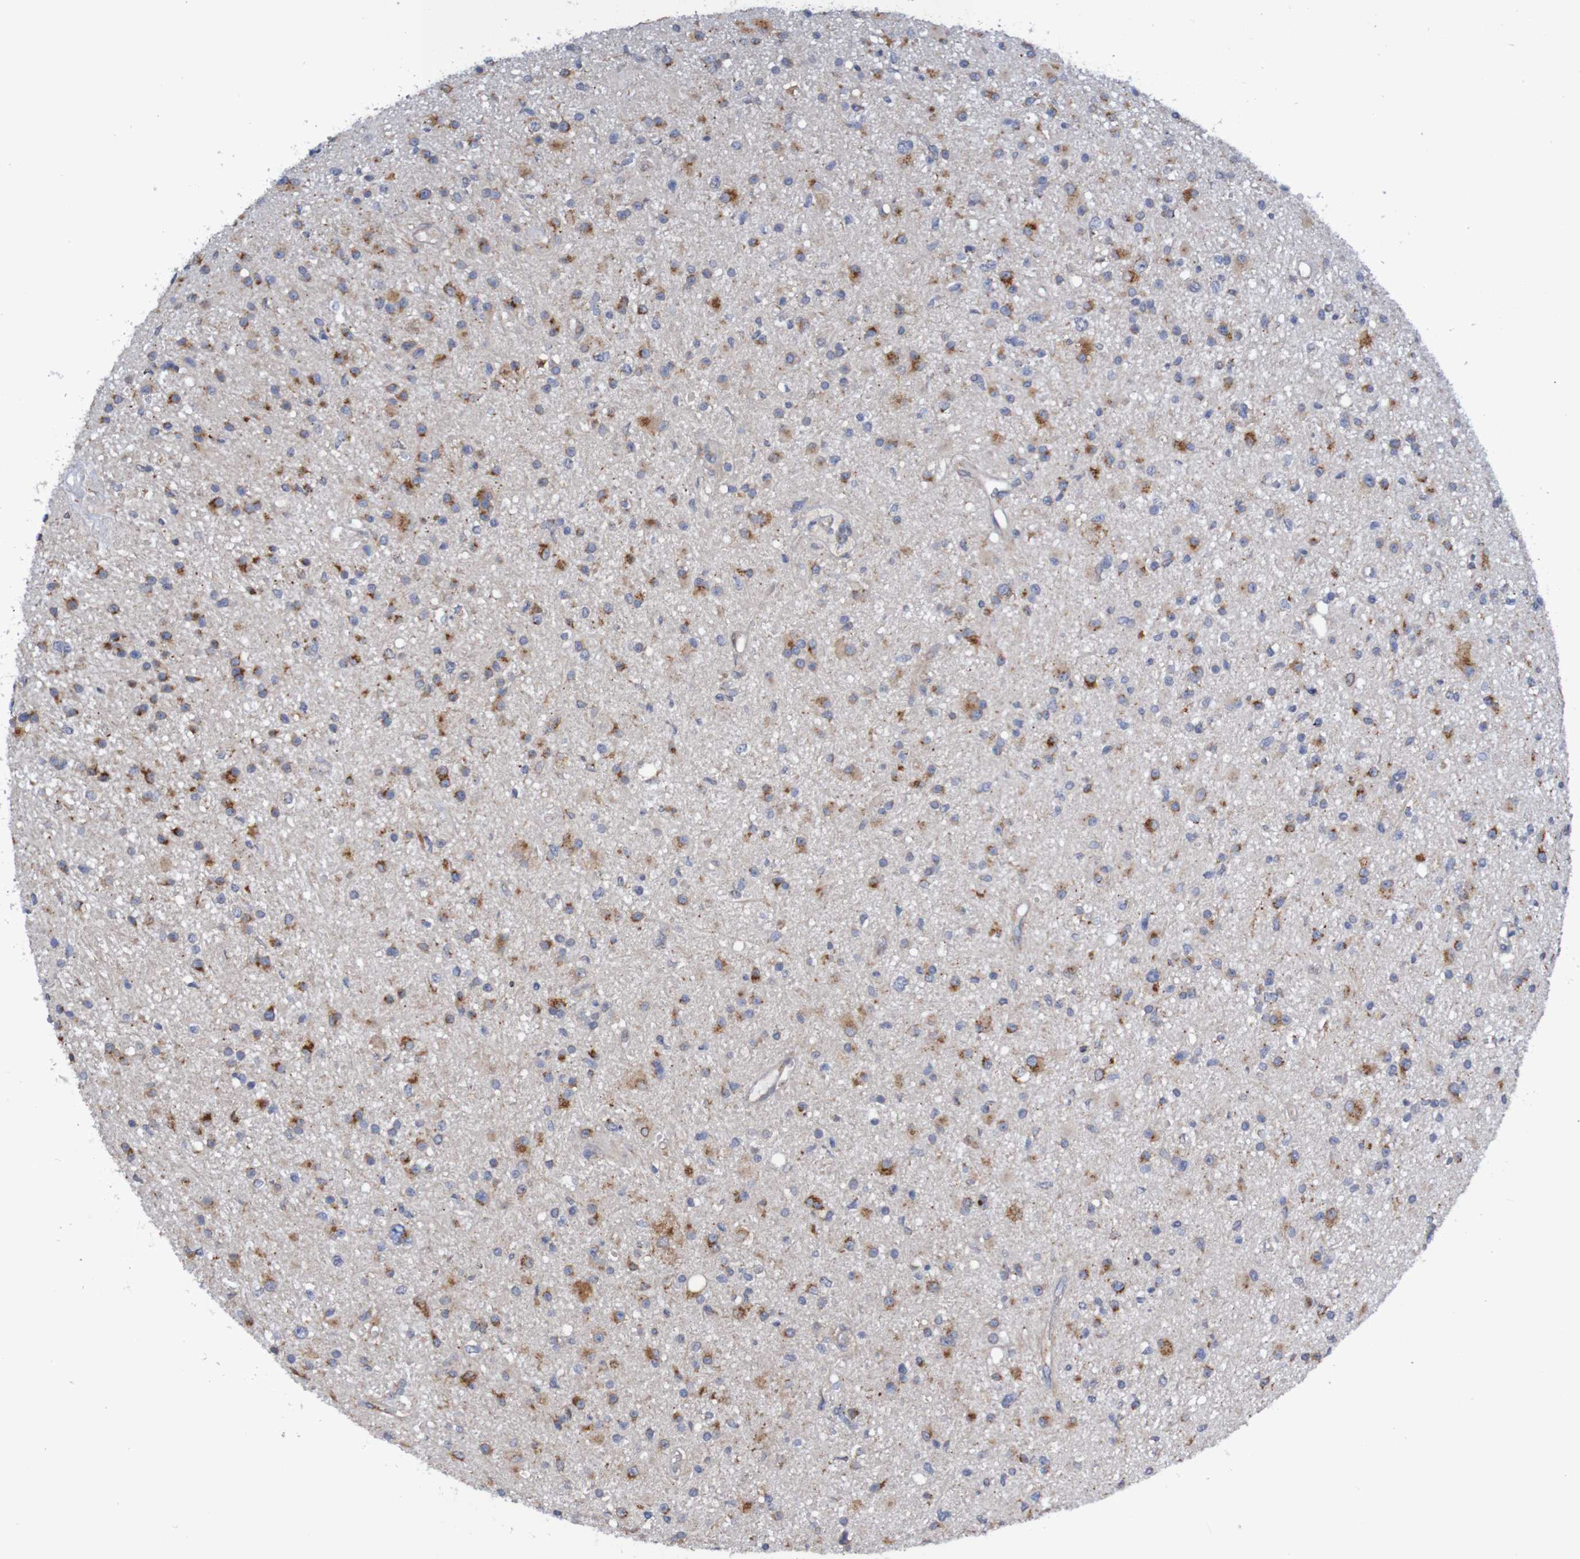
{"staining": {"intensity": "strong", "quantity": ">75%", "location": "cytoplasmic/membranous"}, "tissue": "glioma", "cell_type": "Tumor cells", "image_type": "cancer", "snomed": [{"axis": "morphology", "description": "Glioma, malignant, High grade"}, {"axis": "topography", "description": "Brain"}], "caption": "Strong cytoplasmic/membranous protein positivity is seen in approximately >75% of tumor cells in glioma.", "gene": "LMBRD2", "patient": {"sex": "male", "age": 33}}